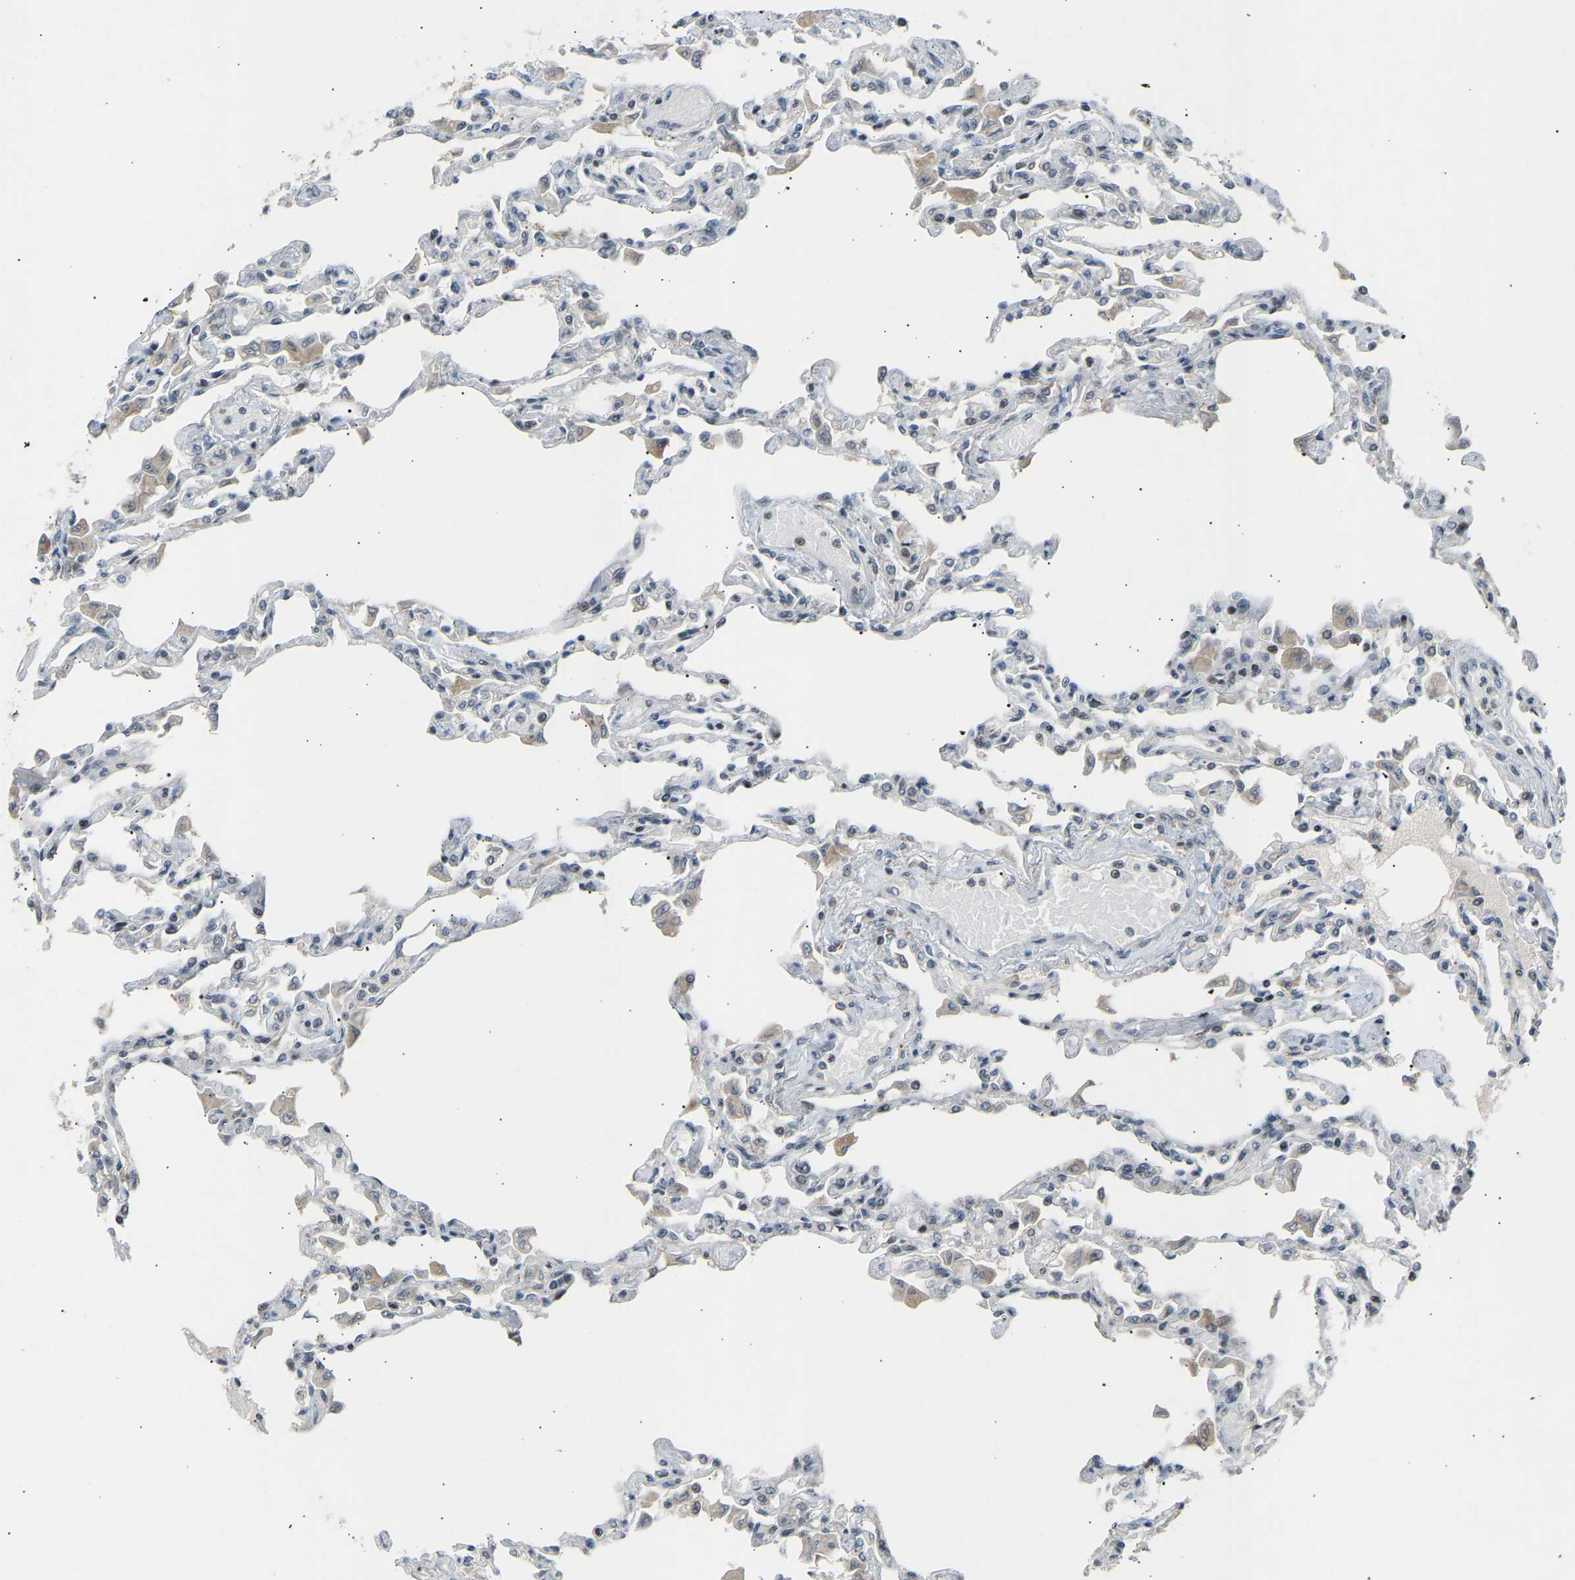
{"staining": {"intensity": "weak", "quantity": "<25%", "location": "cytoplasmic/membranous"}, "tissue": "lung", "cell_type": "Alveolar cells", "image_type": "normal", "snomed": [{"axis": "morphology", "description": "Normal tissue, NOS"}, {"axis": "topography", "description": "Bronchus"}, {"axis": "topography", "description": "Lung"}], "caption": "DAB immunohistochemical staining of benign lung shows no significant positivity in alveolar cells. Brightfield microscopy of immunohistochemistry (IHC) stained with DAB (3,3'-diaminobenzidine) (brown) and hematoxylin (blue), captured at high magnification.", "gene": "SLIRP", "patient": {"sex": "female", "age": 49}}